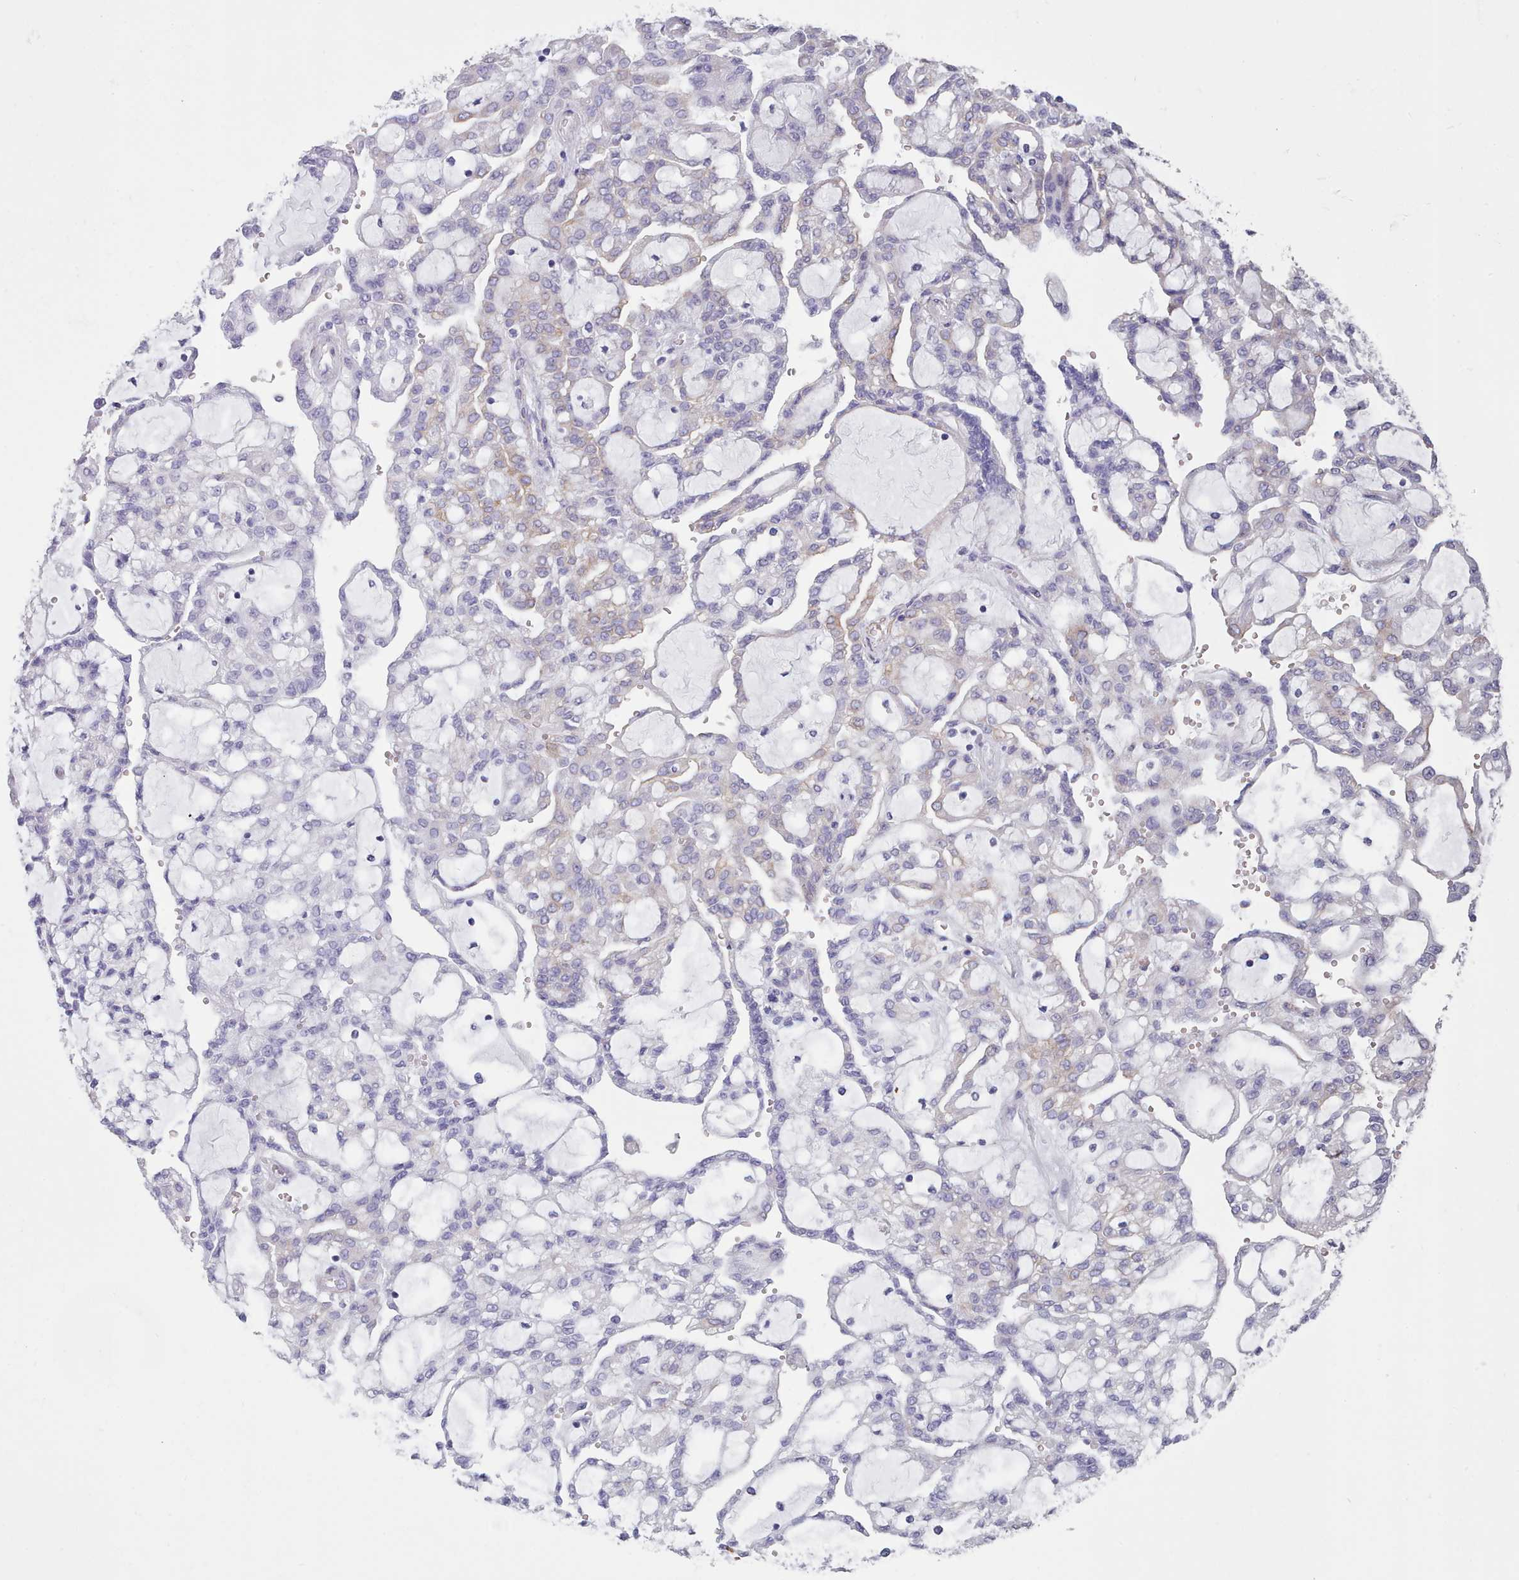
{"staining": {"intensity": "negative", "quantity": "none", "location": "none"}, "tissue": "renal cancer", "cell_type": "Tumor cells", "image_type": "cancer", "snomed": [{"axis": "morphology", "description": "Adenocarcinoma, NOS"}, {"axis": "topography", "description": "Kidney"}], "caption": "Immunohistochemistry (IHC) histopathology image of human renal adenocarcinoma stained for a protein (brown), which shows no positivity in tumor cells. (DAB (3,3'-diaminobenzidine) immunohistochemistry (IHC) with hematoxylin counter stain).", "gene": "FPGS", "patient": {"sex": "male", "age": 63}}